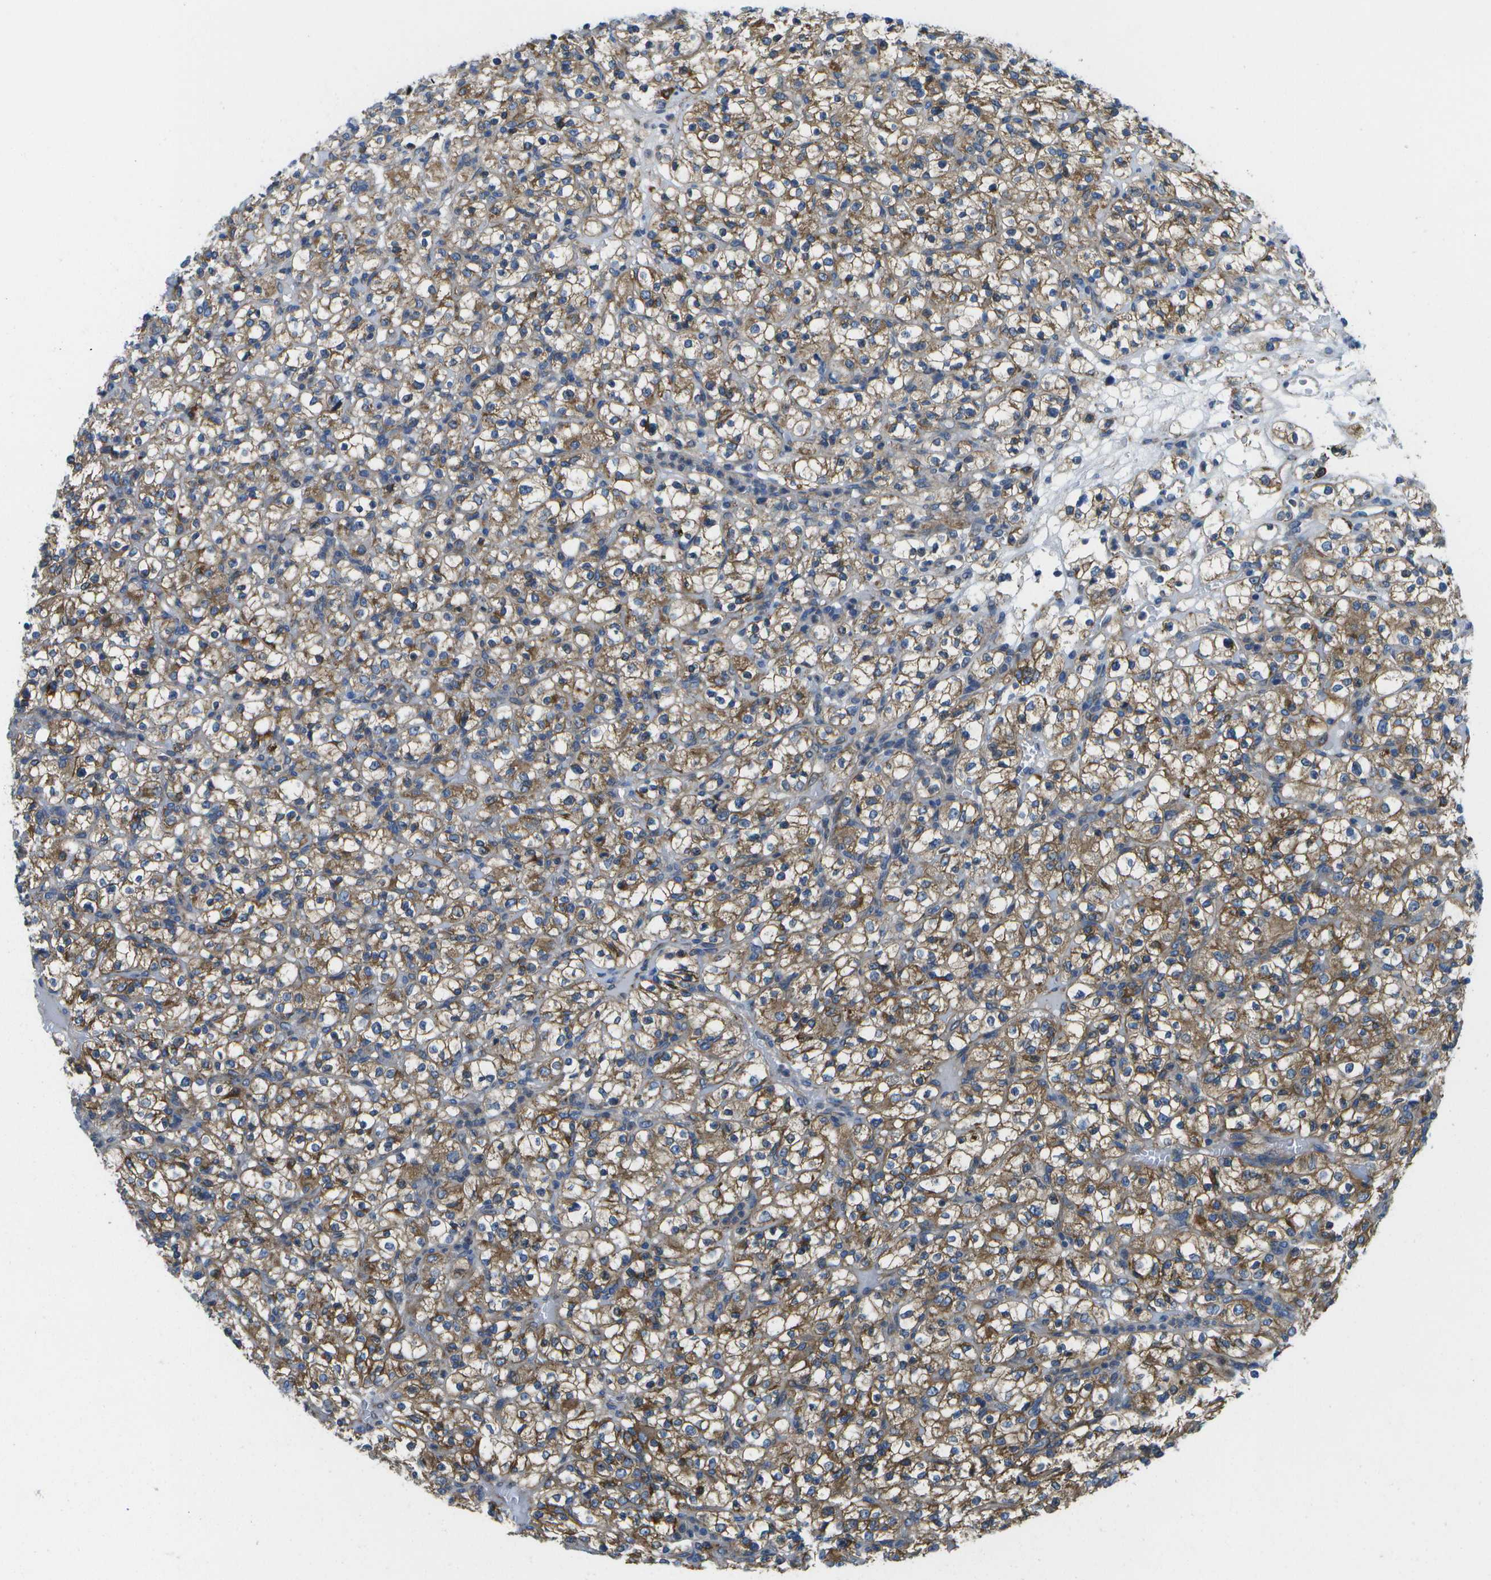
{"staining": {"intensity": "moderate", "quantity": ">75%", "location": "cytoplasmic/membranous"}, "tissue": "renal cancer", "cell_type": "Tumor cells", "image_type": "cancer", "snomed": [{"axis": "morphology", "description": "Normal tissue, NOS"}, {"axis": "morphology", "description": "Adenocarcinoma, NOS"}, {"axis": "topography", "description": "Kidney"}], "caption": "The immunohistochemical stain highlights moderate cytoplasmic/membranous positivity in tumor cells of adenocarcinoma (renal) tissue. The protein of interest is stained brown, and the nuclei are stained in blue (DAB IHC with brightfield microscopy, high magnification).", "gene": "GDF5", "patient": {"sex": "female", "age": 72}}